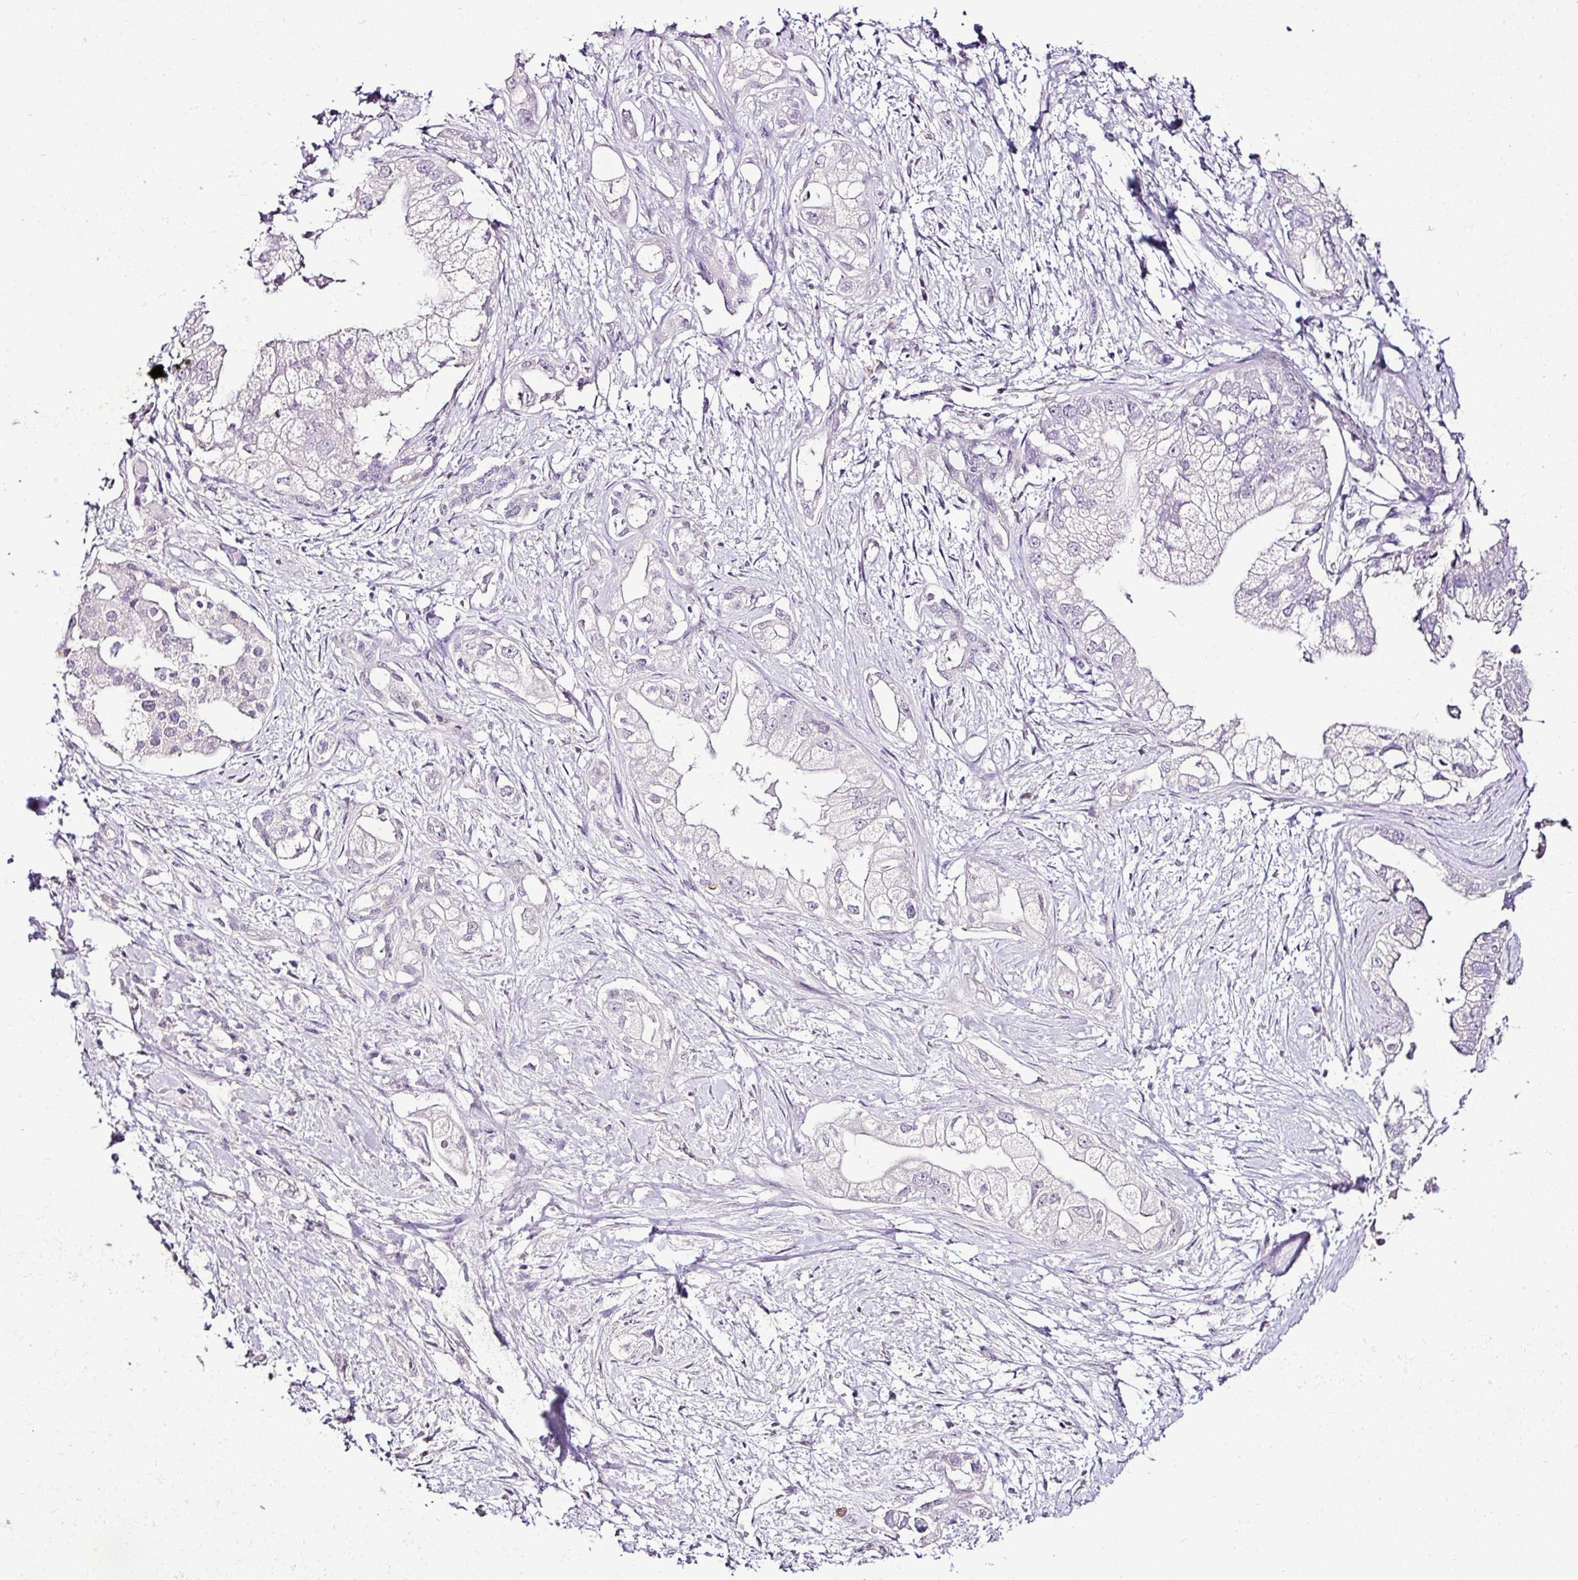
{"staining": {"intensity": "negative", "quantity": "none", "location": "none"}, "tissue": "pancreatic cancer", "cell_type": "Tumor cells", "image_type": "cancer", "snomed": [{"axis": "morphology", "description": "Adenocarcinoma, NOS"}, {"axis": "topography", "description": "Pancreas"}], "caption": "An IHC photomicrograph of adenocarcinoma (pancreatic) is shown. There is no staining in tumor cells of adenocarcinoma (pancreatic).", "gene": "ESR1", "patient": {"sex": "male", "age": 70}}